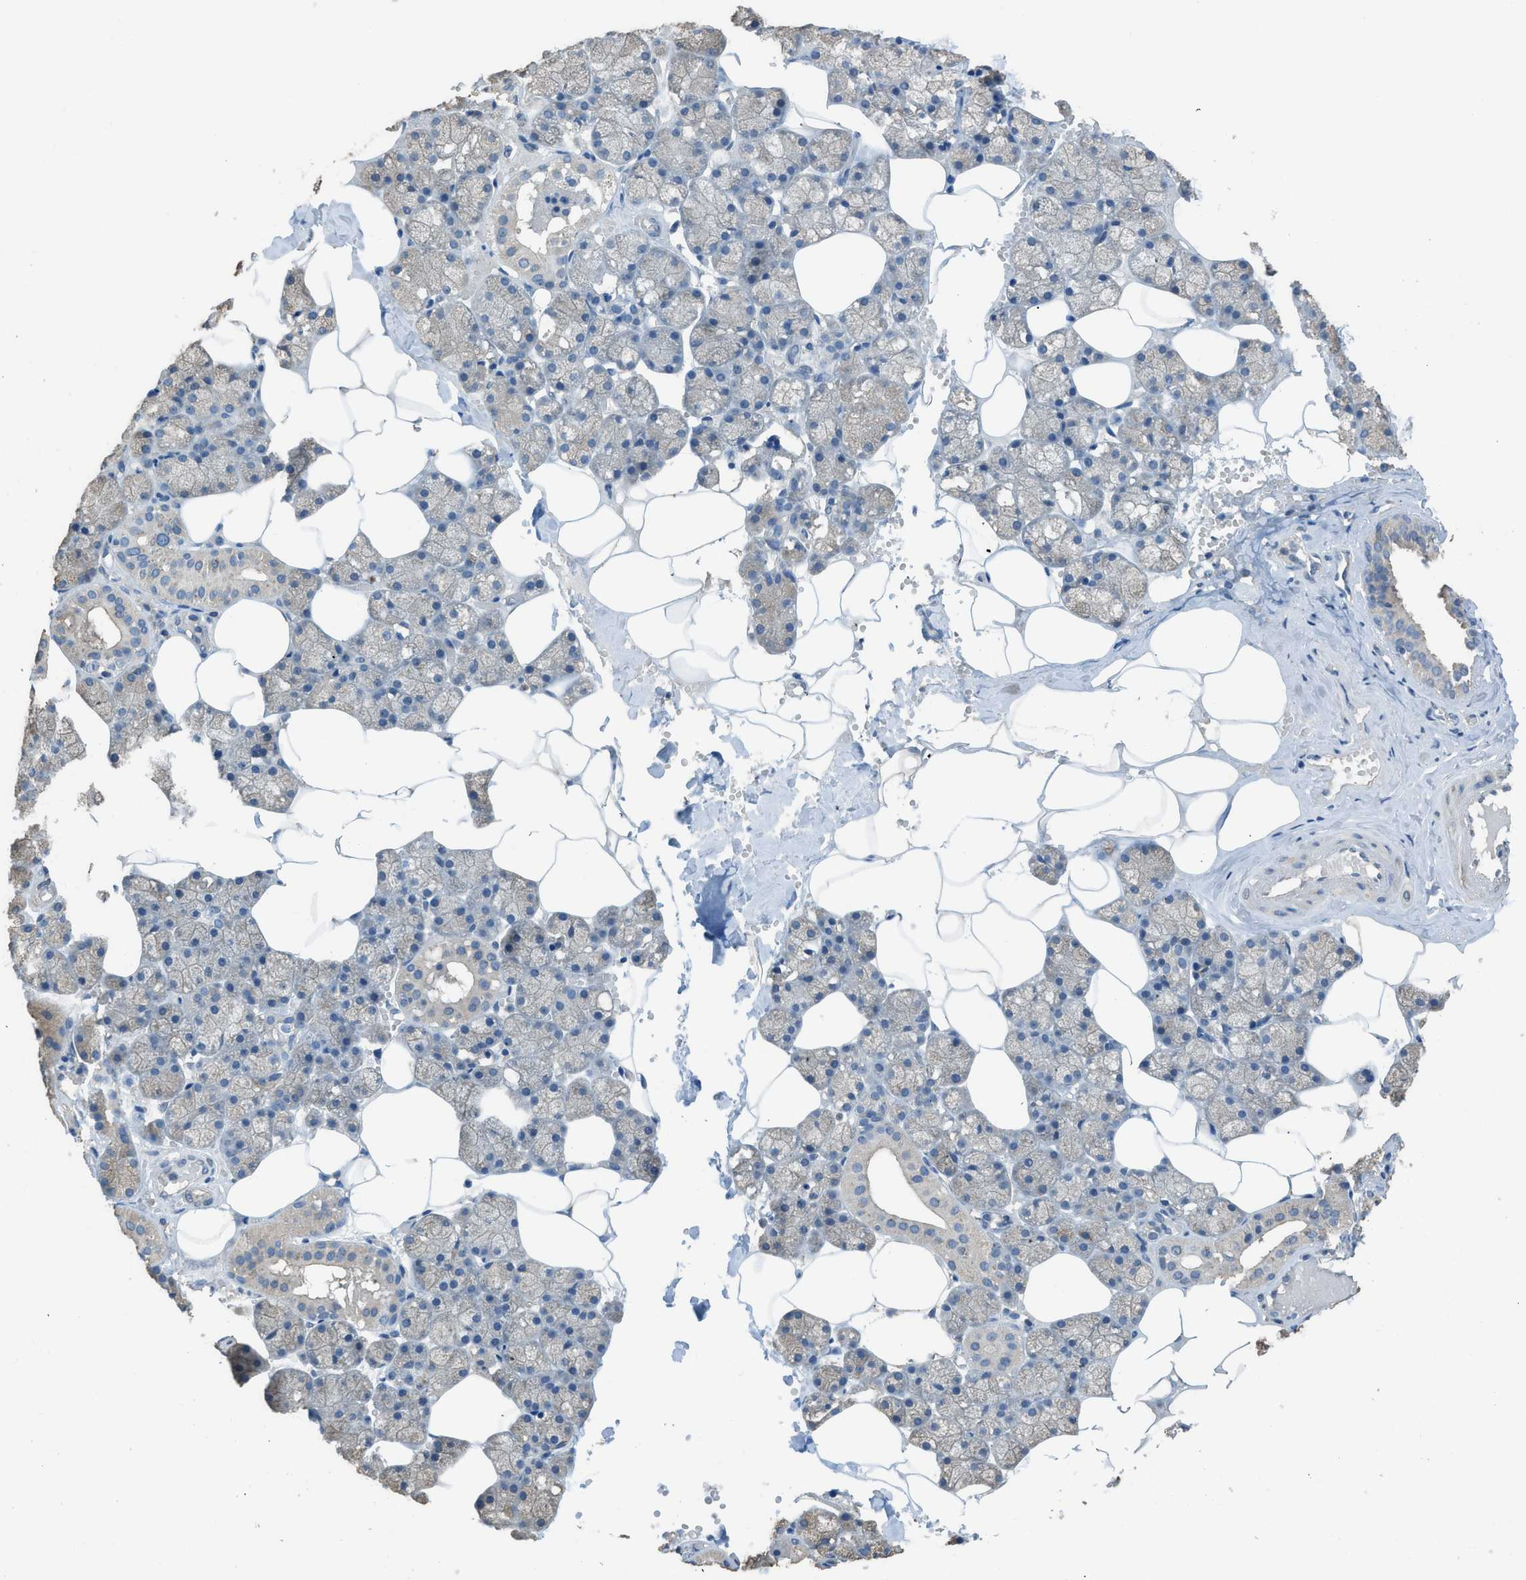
{"staining": {"intensity": "moderate", "quantity": "<25%", "location": "cytoplasmic/membranous"}, "tissue": "salivary gland", "cell_type": "Glandular cells", "image_type": "normal", "snomed": [{"axis": "morphology", "description": "Normal tissue, NOS"}, {"axis": "topography", "description": "Salivary gland"}], "caption": "This is a micrograph of immunohistochemistry staining of unremarkable salivary gland, which shows moderate staining in the cytoplasmic/membranous of glandular cells.", "gene": "TIMD4", "patient": {"sex": "male", "age": 62}}